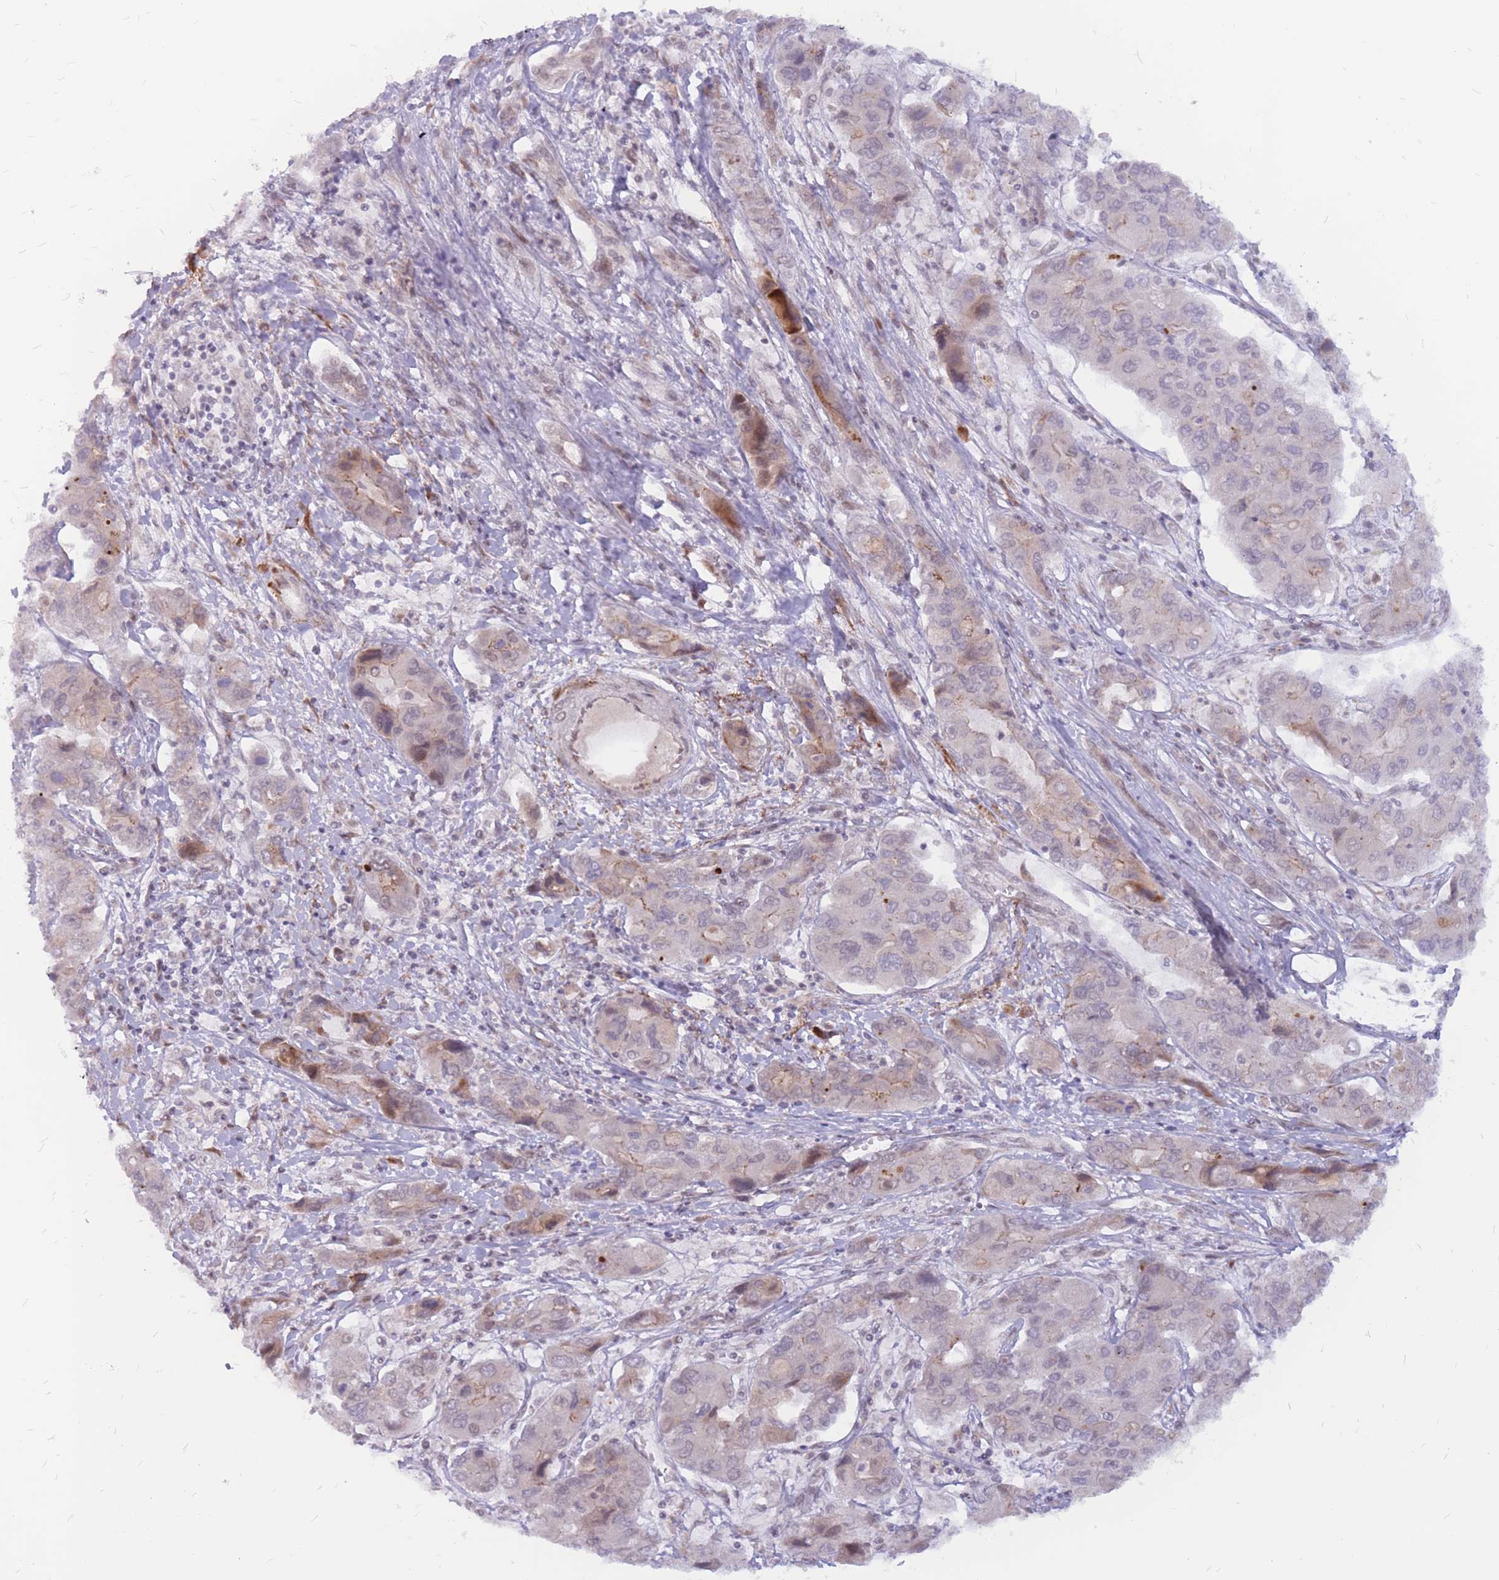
{"staining": {"intensity": "negative", "quantity": "none", "location": "none"}, "tissue": "liver cancer", "cell_type": "Tumor cells", "image_type": "cancer", "snomed": [{"axis": "morphology", "description": "Cholangiocarcinoma"}, {"axis": "topography", "description": "Liver"}], "caption": "There is no significant positivity in tumor cells of liver cancer.", "gene": "ADD2", "patient": {"sex": "male", "age": 67}}